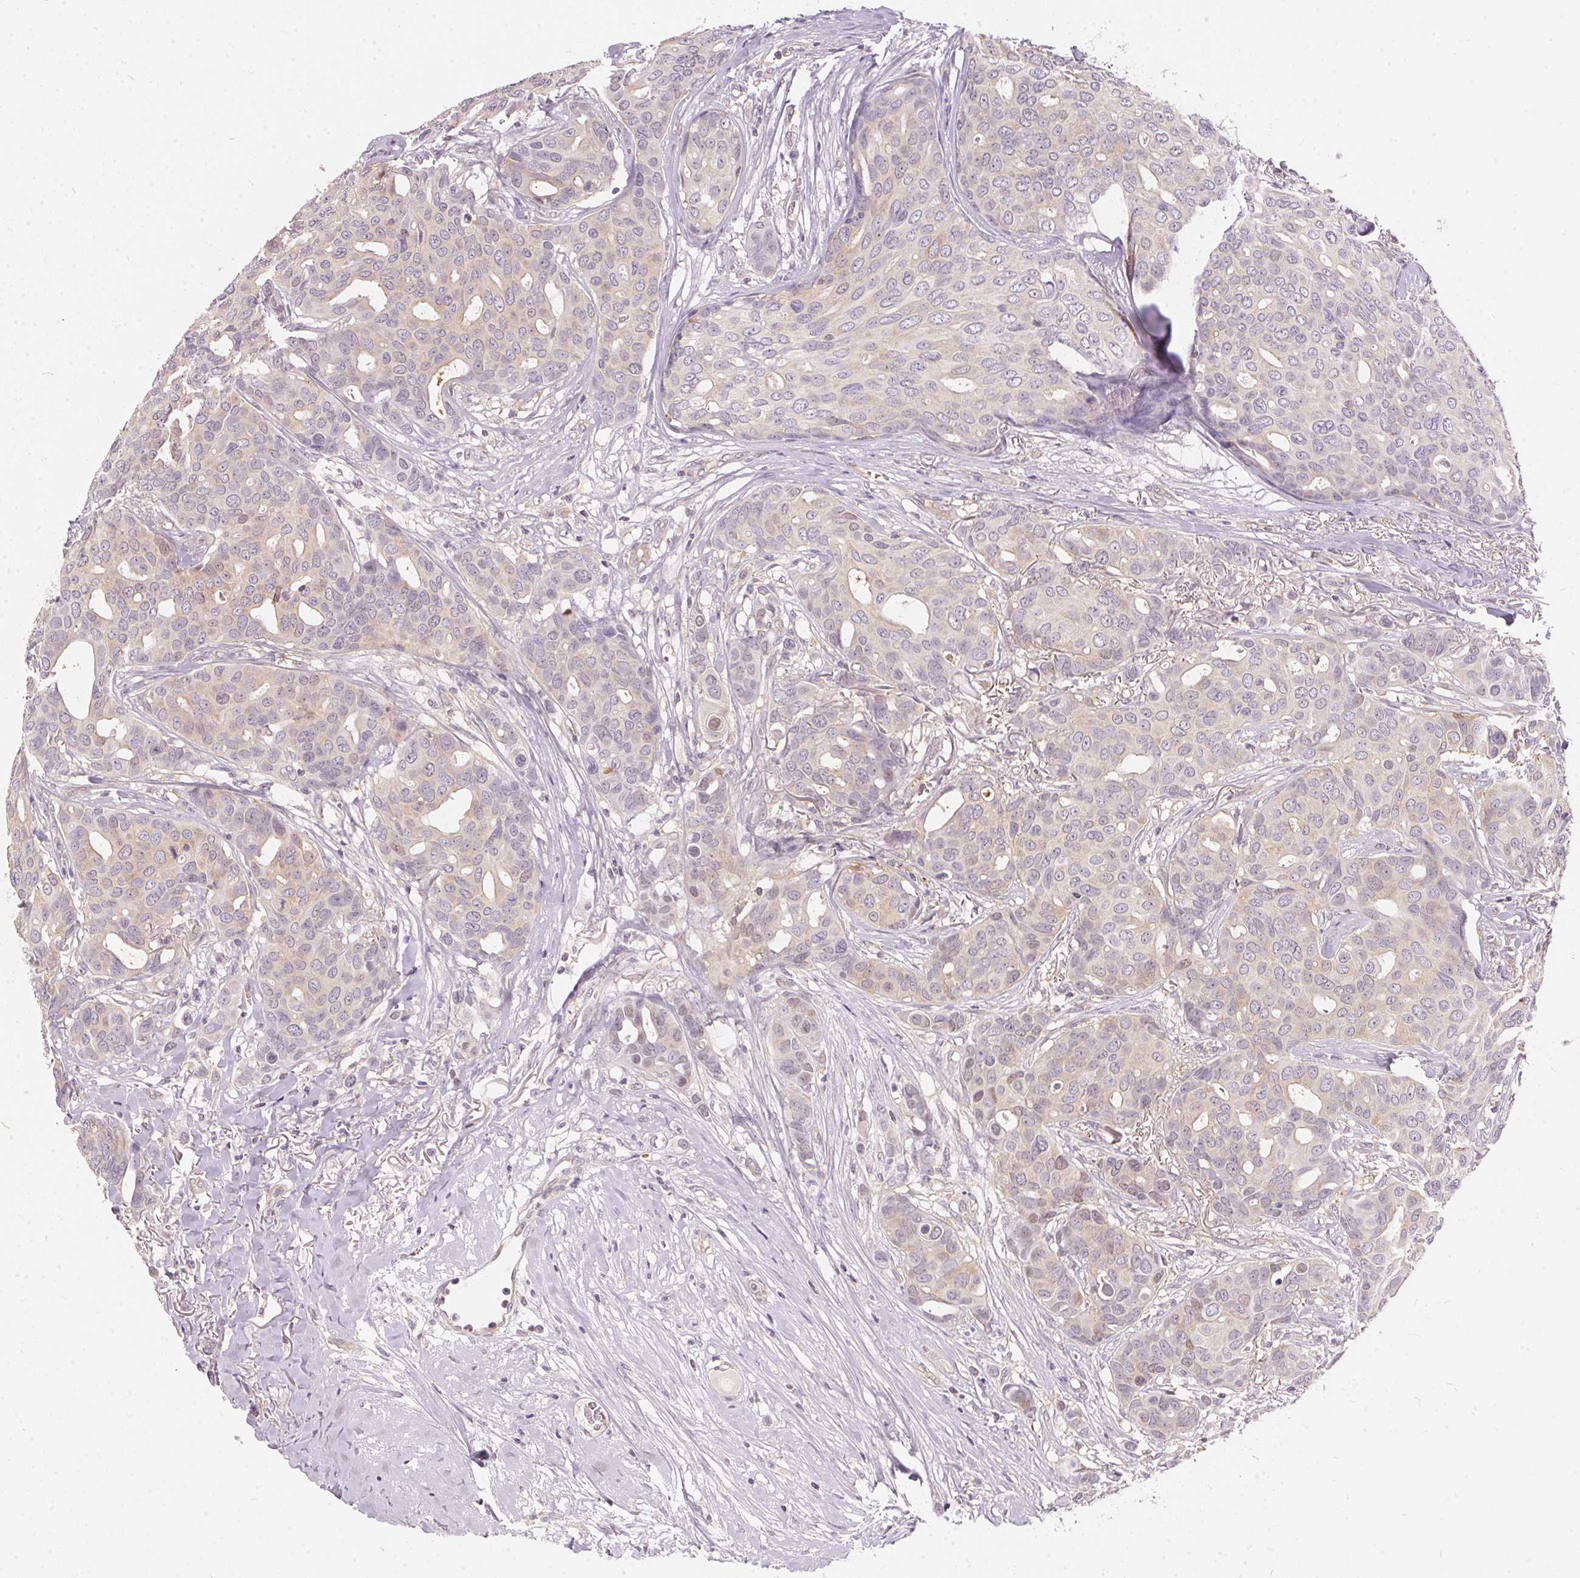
{"staining": {"intensity": "weak", "quantity": "<25%", "location": "nuclear"}, "tissue": "breast cancer", "cell_type": "Tumor cells", "image_type": "cancer", "snomed": [{"axis": "morphology", "description": "Duct carcinoma"}, {"axis": "topography", "description": "Breast"}], "caption": "Immunohistochemical staining of human breast invasive ductal carcinoma displays no significant expression in tumor cells.", "gene": "BLMH", "patient": {"sex": "female", "age": 54}}